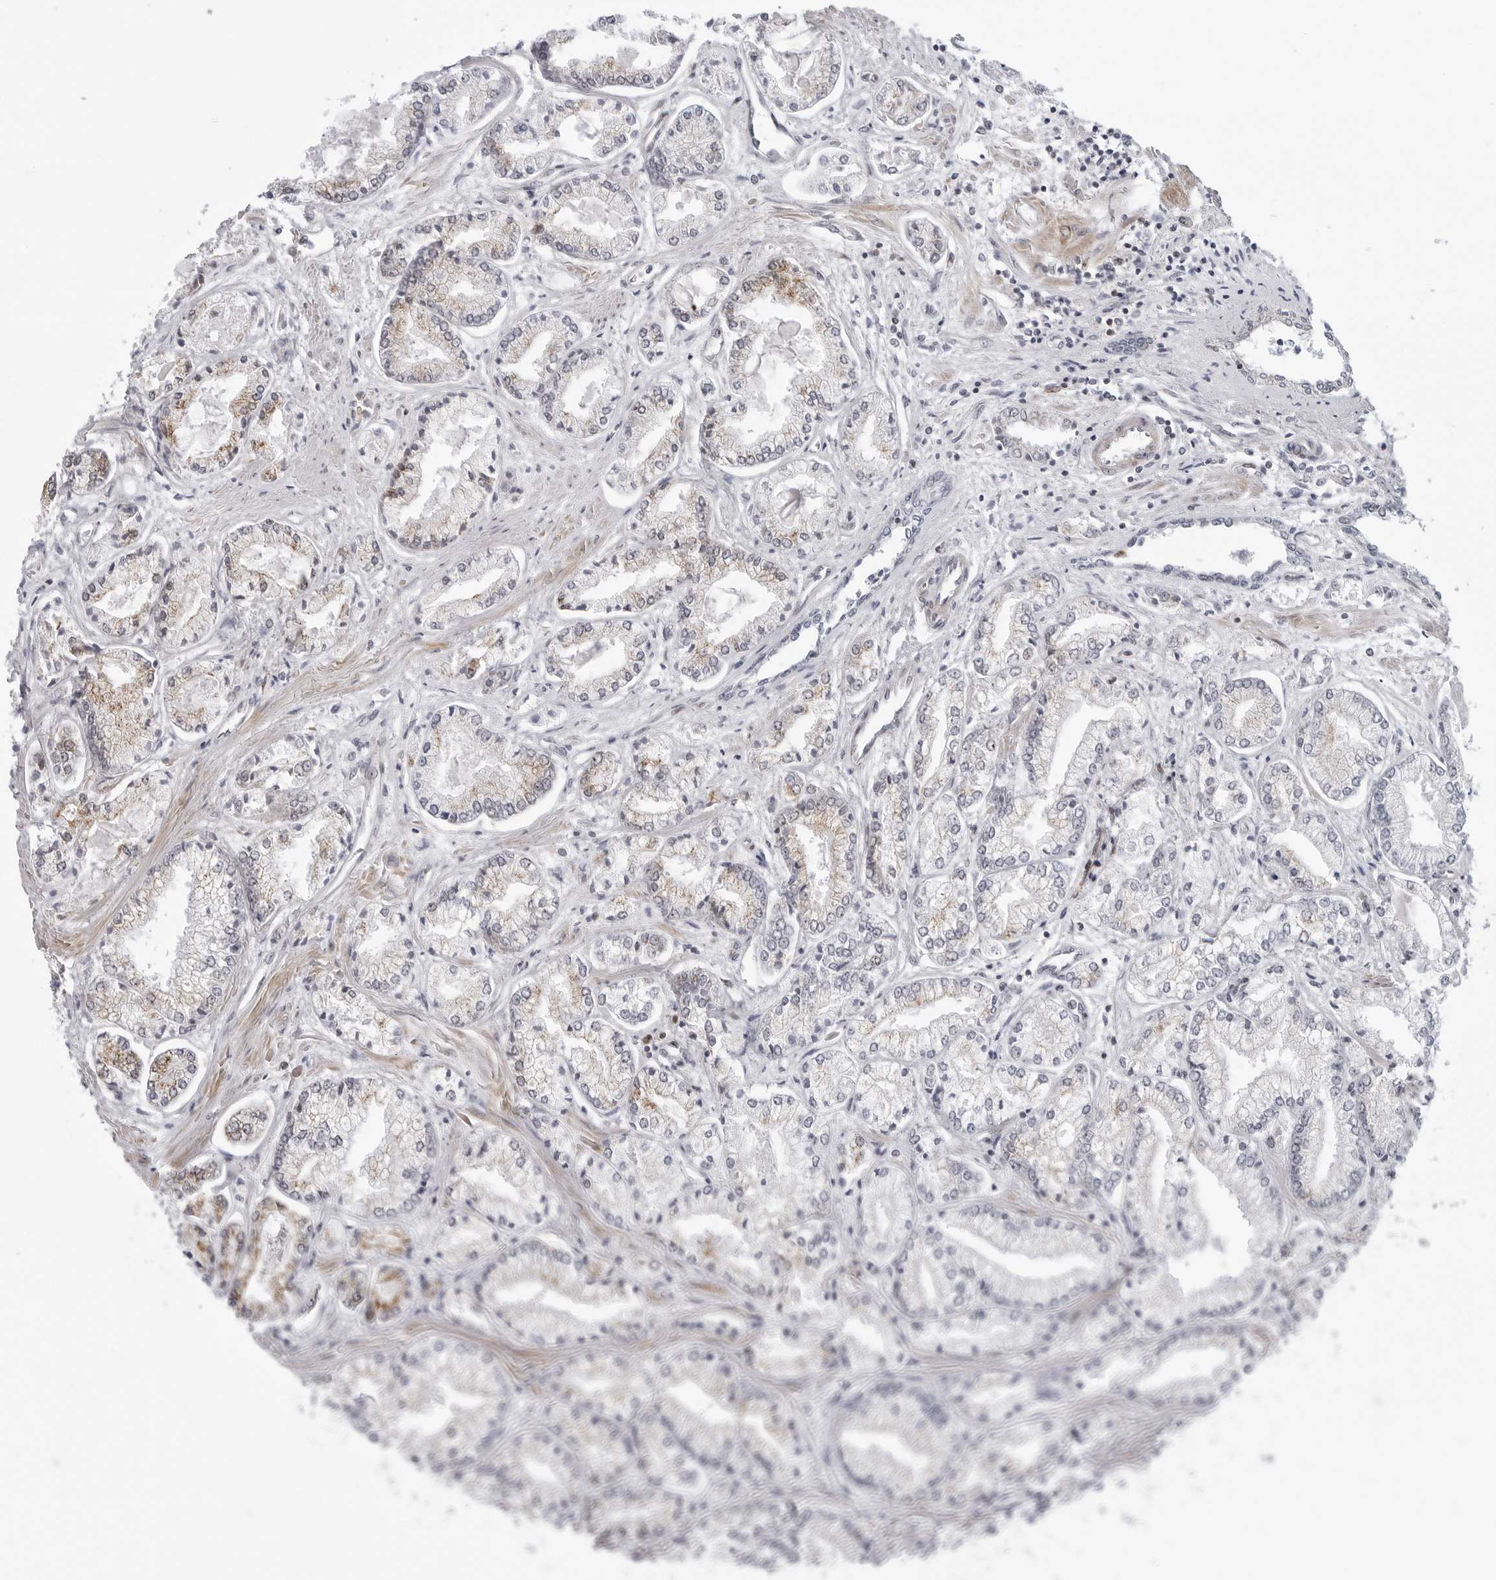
{"staining": {"intensity": "weak", "quantity": "<25%", "location": "cytoplasmic/membranous"}, "tissue": "prostate cancer", "cell_type": "Tumor cells", "image_type": "cancer", "snomed": [{"axis": "morphology", "description": "Adenocarcinoma, Low grade"}, {"axis": "topography", "description": "Prostate"}], "caption": "Tumor cells are negative for brown protein staining in adenocarcinoma (low-grade) (prostate).", "gene": "FAM135B", "patient": {"sex": "male", "age": 52}}